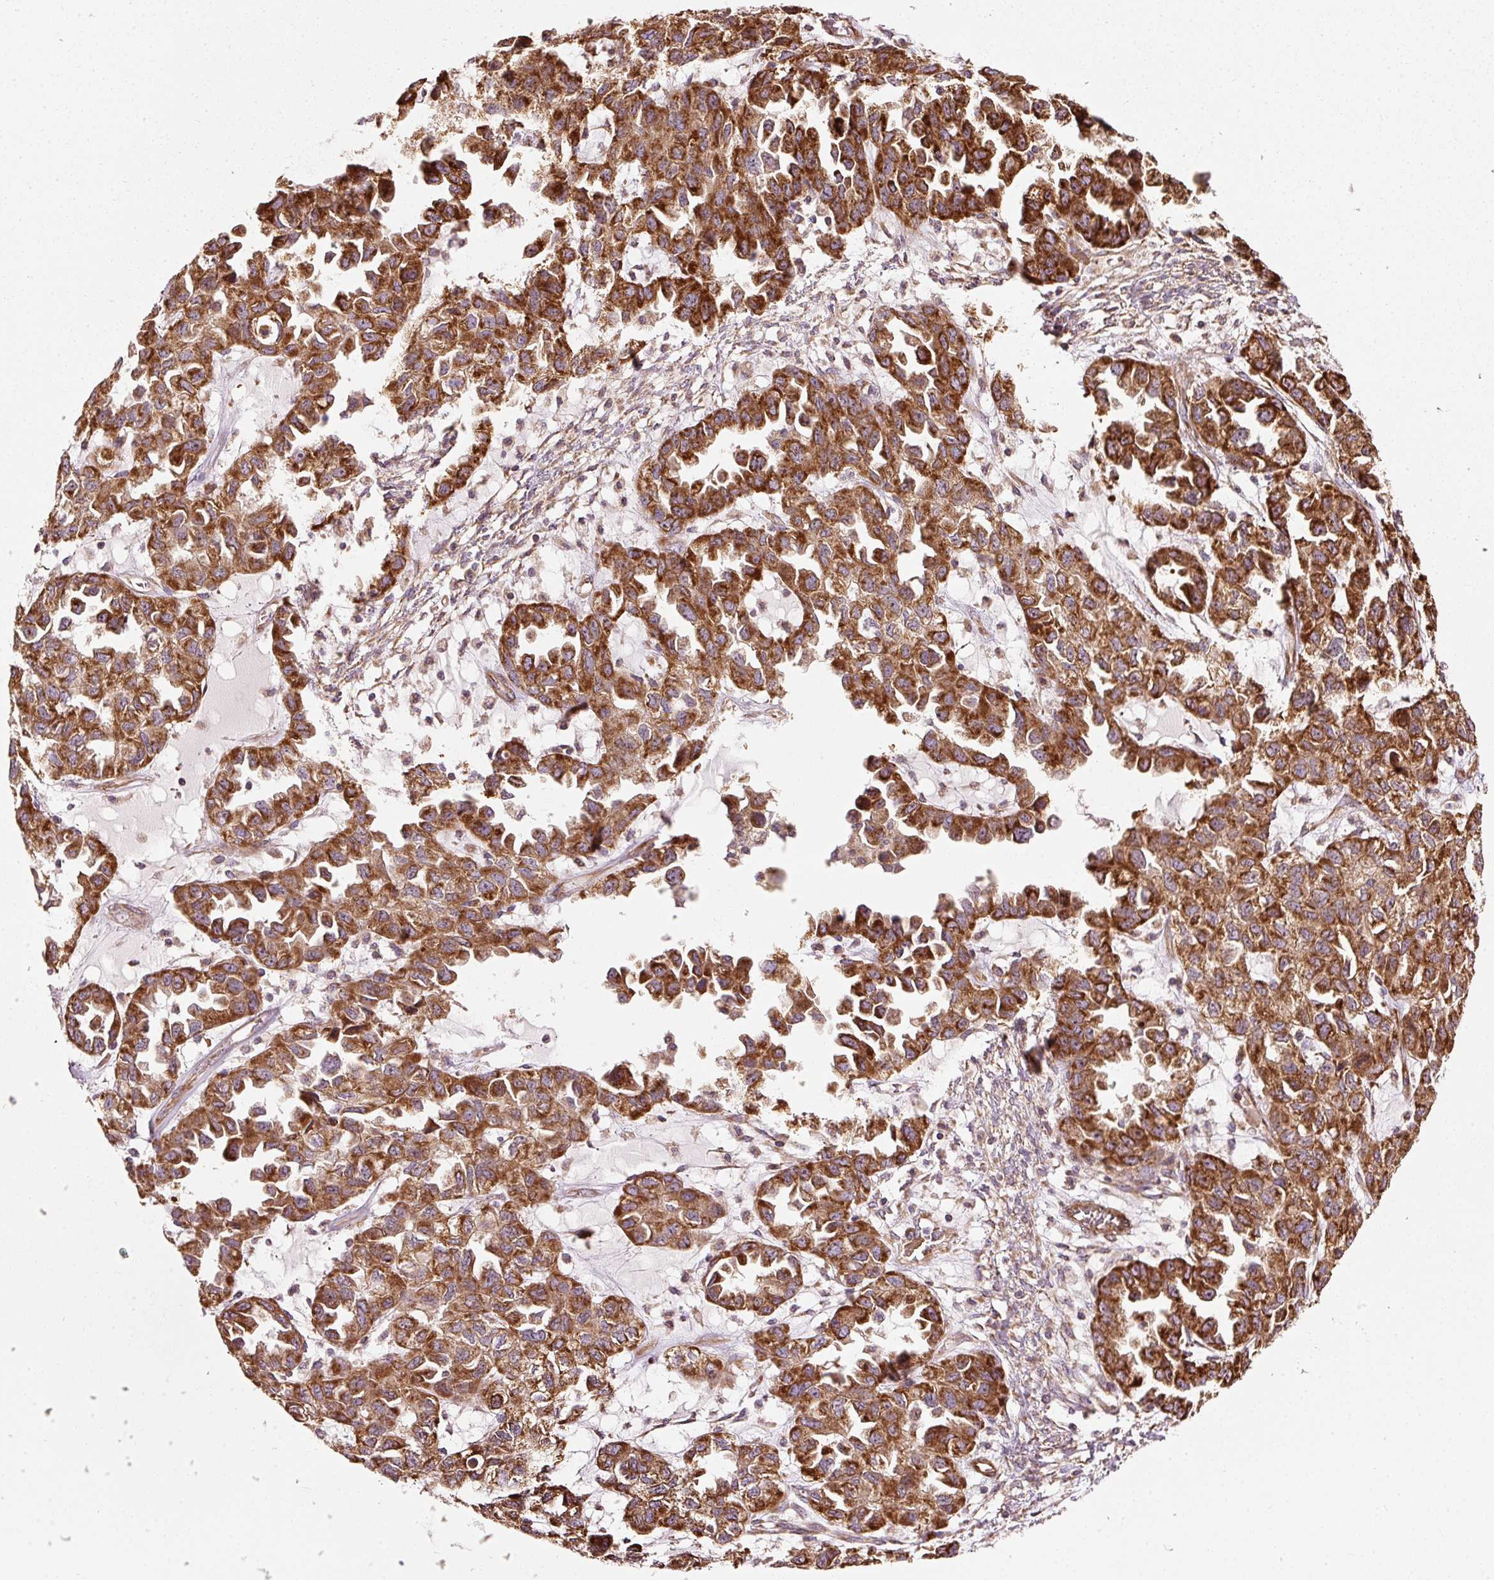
{"staining": {"intensity": "strong", "quantity": ">75%", "location": "cytoplasmic/membranous"}, "tissue": "ovarian cancer", "cell_type": "Tumor cells", "image_type": "cancer", "snomed": [{"axis": "morphology", "description": "Cystadenocarcinoma, serous, NOS"}, {"axis": "topography", "description": "Ovary"}], "caption": "Protein expression analysis of human ovarian cancer reveals strong cytoplasmic/membranous staining in approximately >75% of tumor cells.", "gene": "ISCU", "patient": {"sex": "female", "age": 84}}